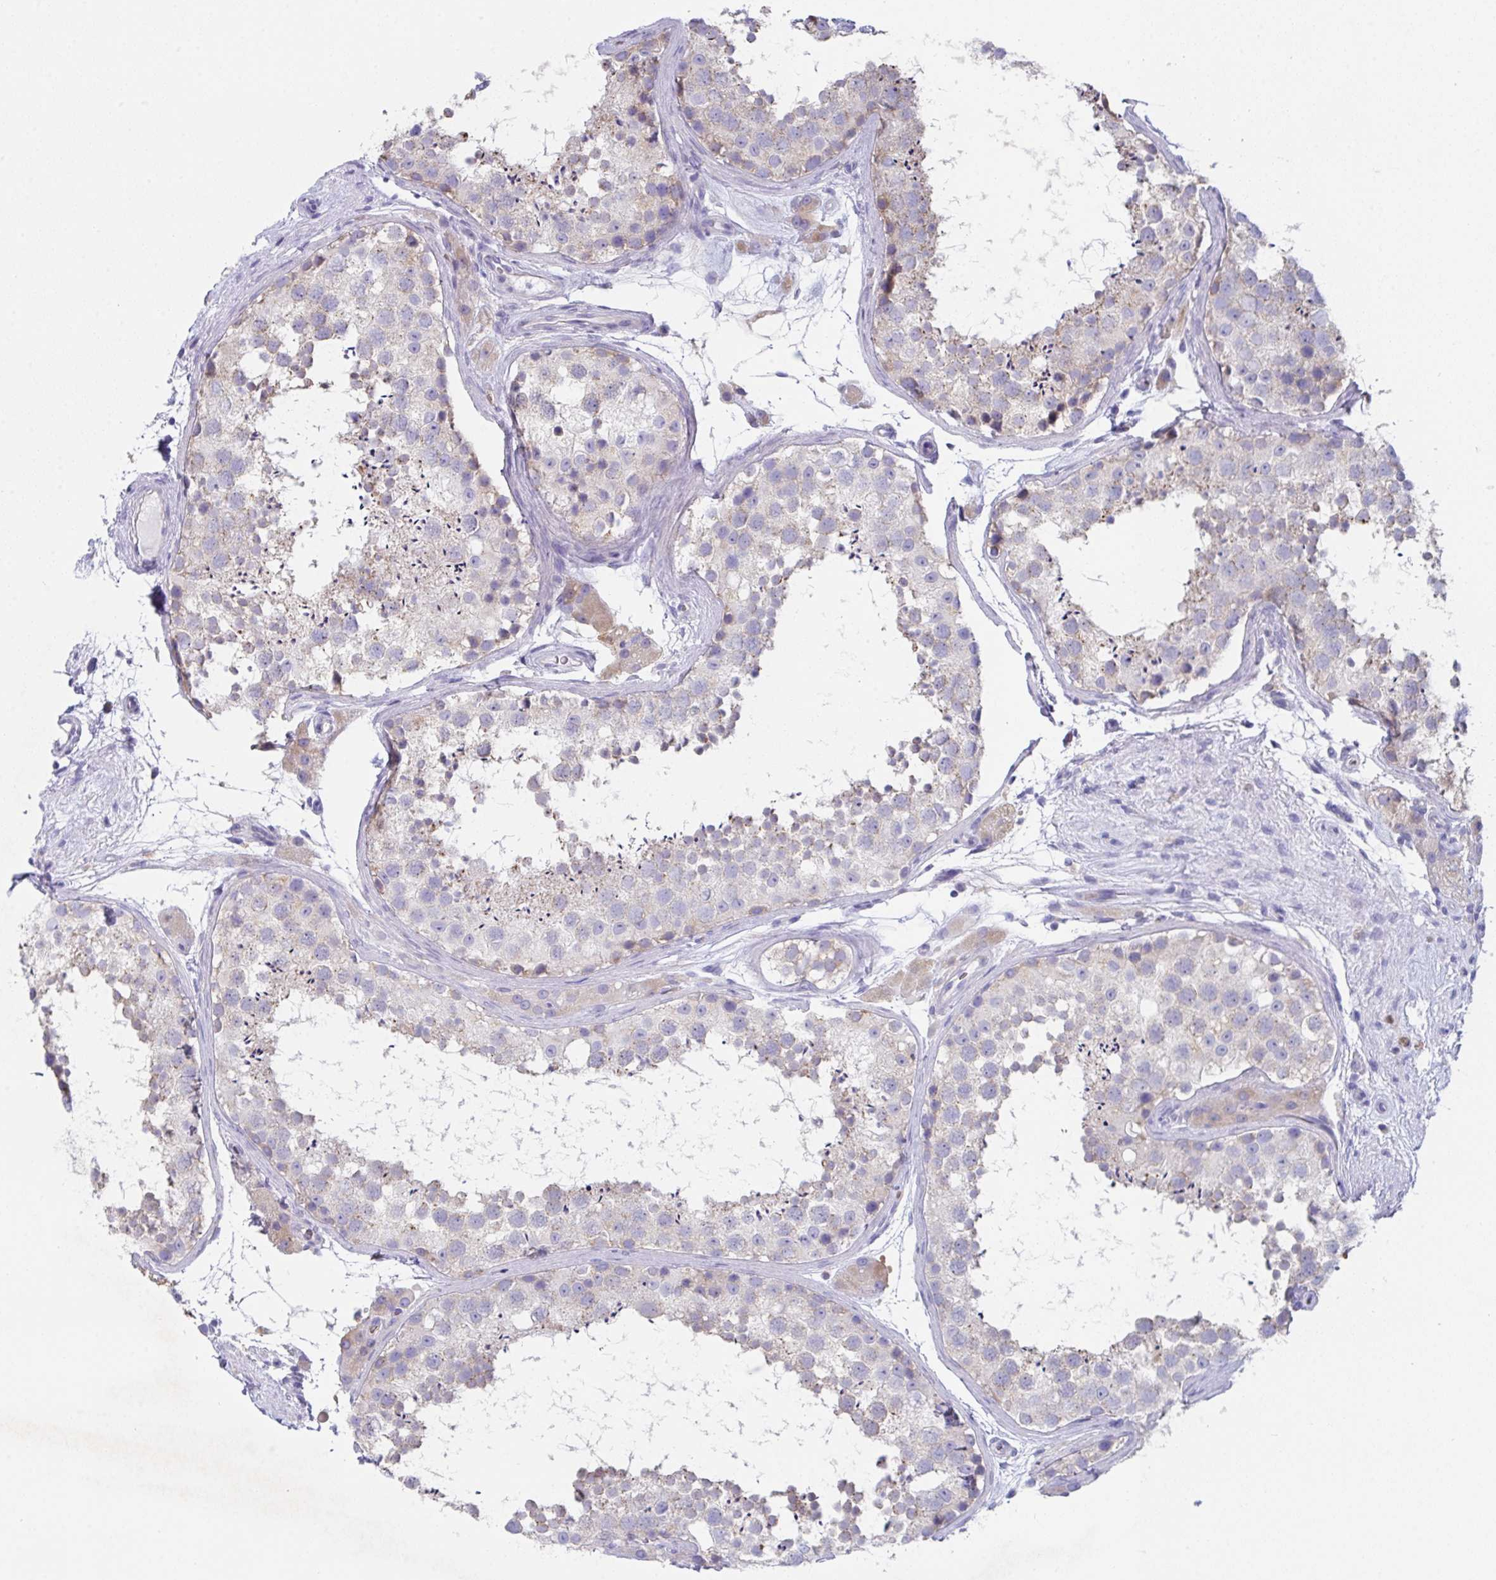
{"staining": {"intensity": "weak", "quantity": "25%-75%", "location": "cytoplasmic/membranous"}, "tissue": "testis", "cell_type": "Cells in seminiferous ducts", "image_type": "normal", "snomed": [{"axis": "morphology", "description": "Normal tissue, NOS"}, {"axis": "topography", "description": "Testis"}], "caption": "Immunohistochemistry (IHC) of normal human testis reveals low levels of weak cytoplasmic/membranous positivity in about 25%-75% of cells in seminiferous ducts.", "gene": "TFAP2C", "patient": {"sex": "male", "age": 41}}